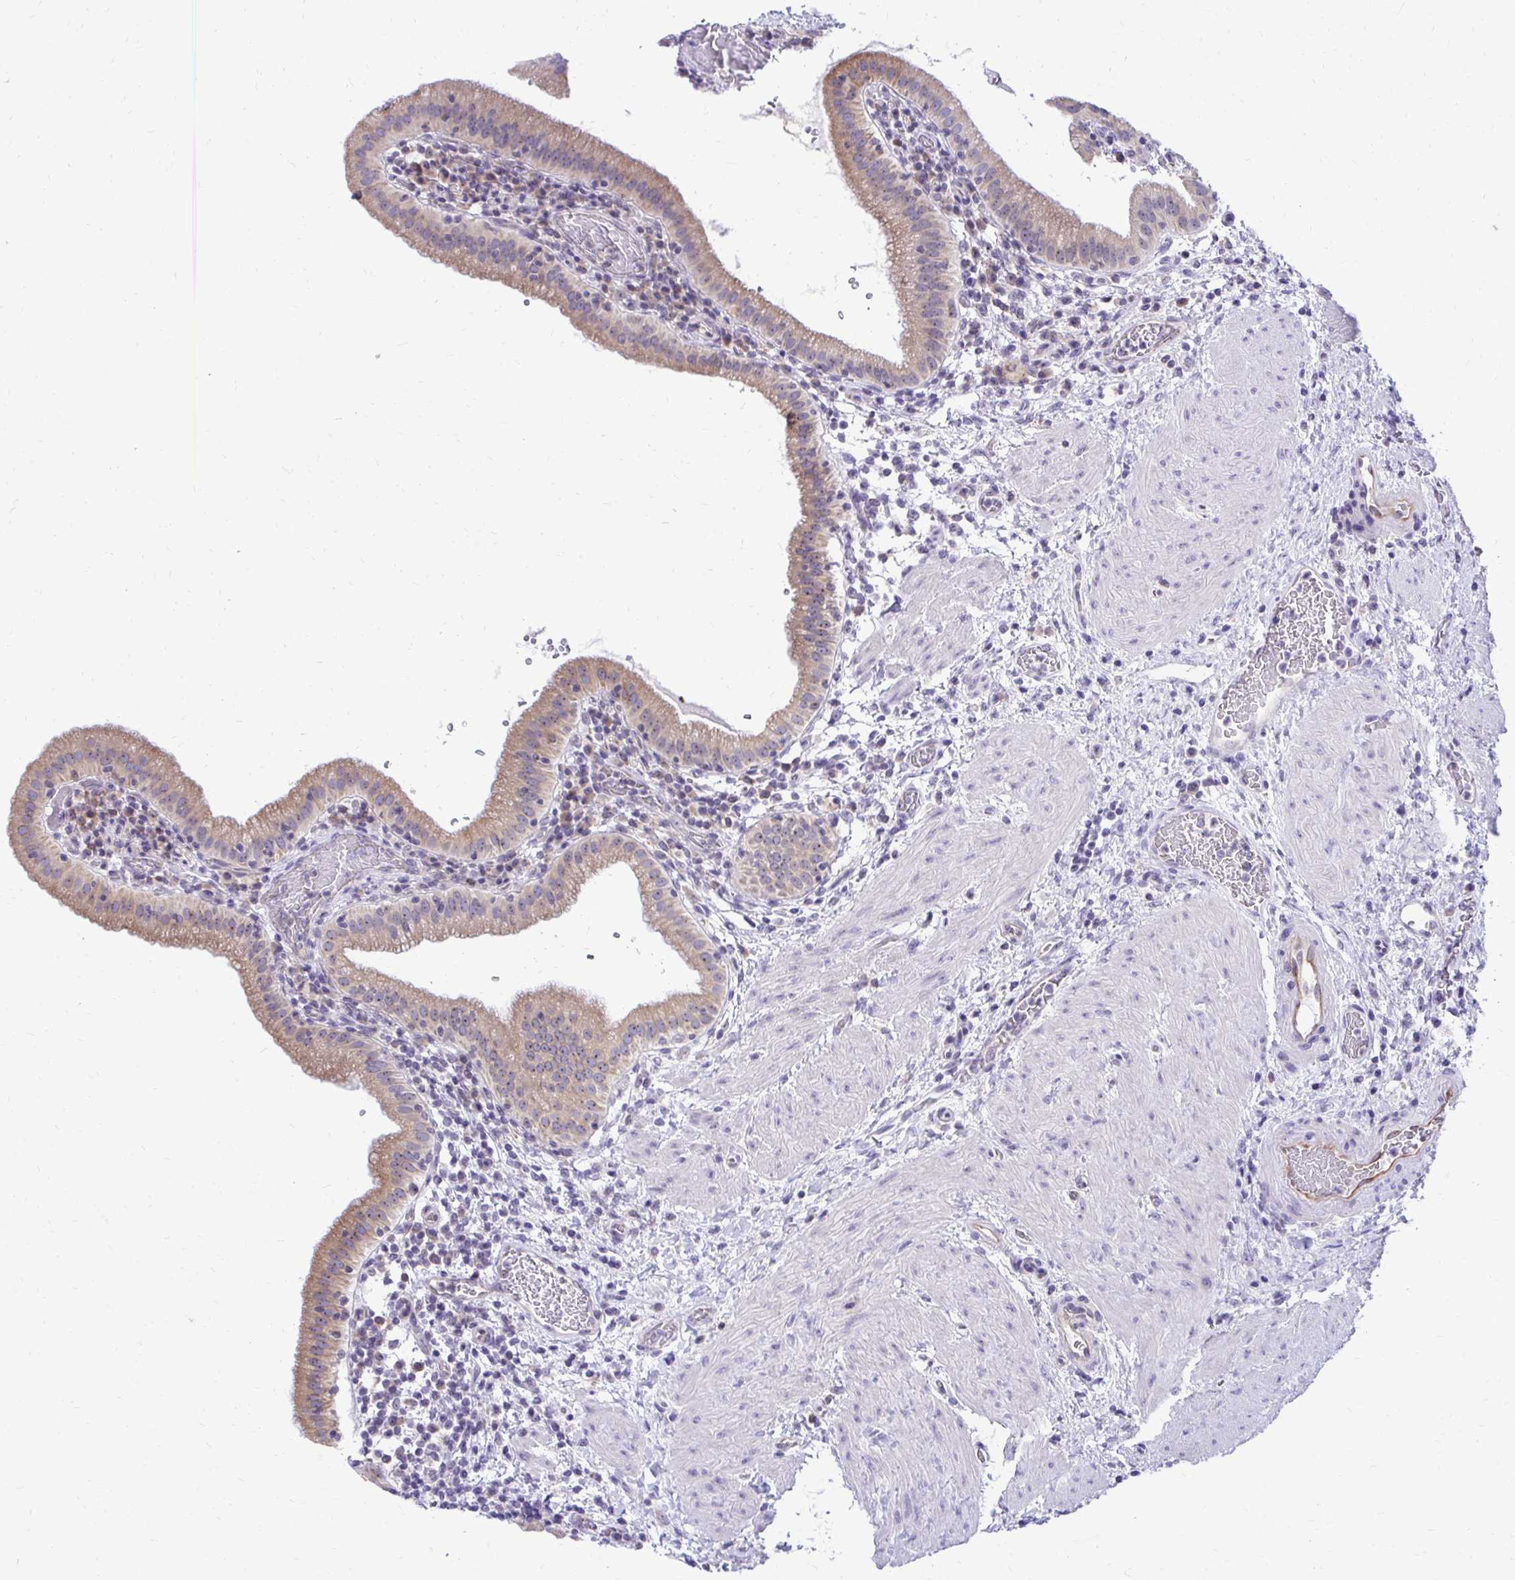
{"staining": {"intensity": "weak", "quantity": ">75%", "location": "cytoplasmic/membranous"}, "tissue": "gallbladder", "cell_type": "Glandular cells", "image_type": "normal", "snomed": [{"axis": "morphology", "description": "Normal tissue, NOS"}, {"axis": "topography", "description": "Gallbladder"}], "caption": "A high-resolution histopathology image shows immunohistochemistry staining of unremarkable gallbladder, which displays weak cytoplasmic/membranous staining in approximately >75% of glandular cells.", "gene": "NIFK", "patient": {"sex": "male", "age": 26}}